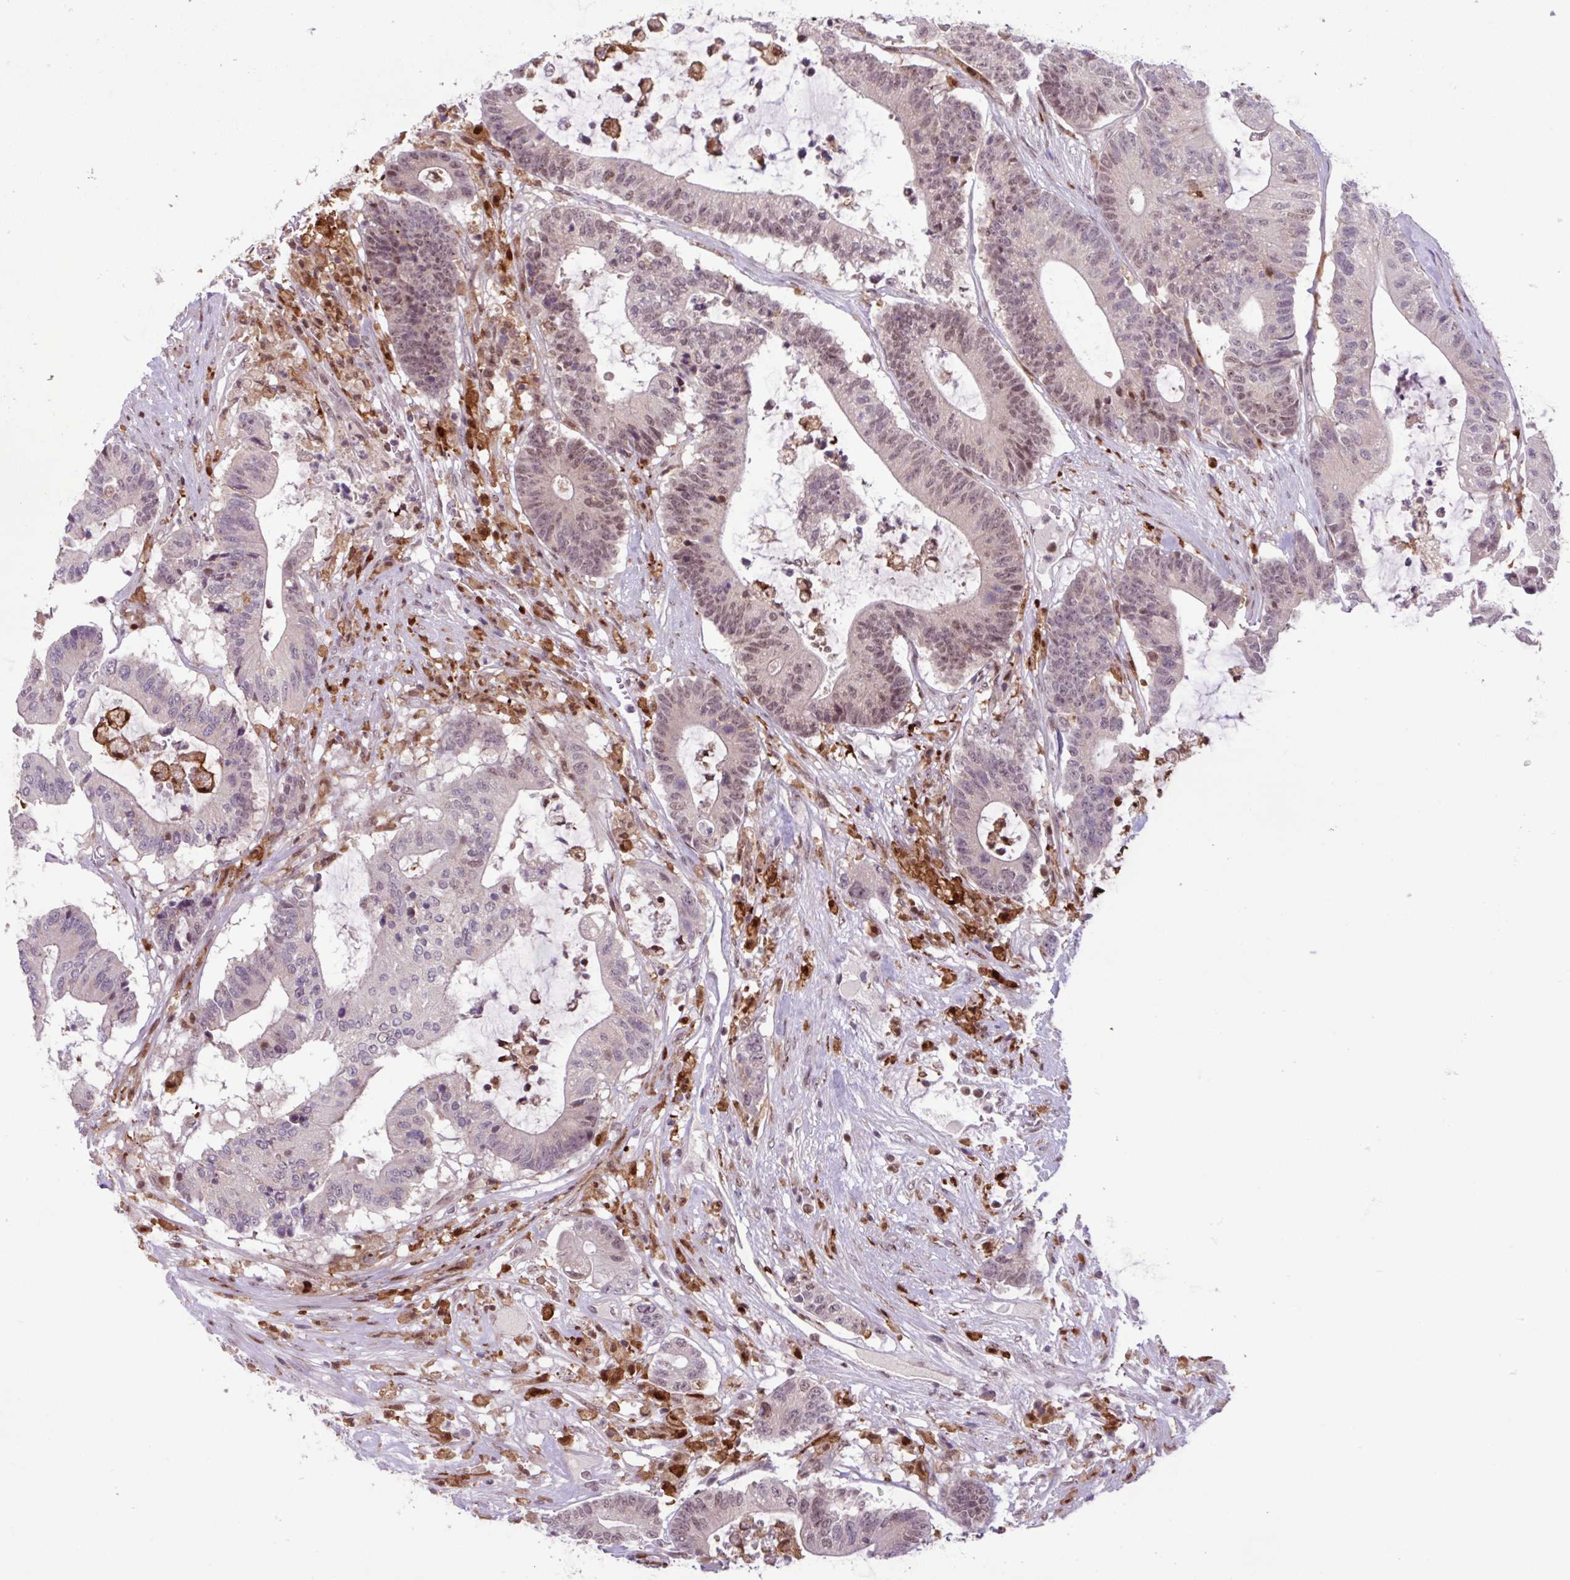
{"staining": {"intensity": "moderate", "quantity": "25%-75%", "location": "nuclear"}, "tissue": "colorectal cancer", "cell_type": "Tumor cells", "image_type": "cancer", "snomed": [{"axis": "morphology", "description": "Adenocarcinoma, NOS"}, {"axis": "topography", "description": "Colon"}], "caption": "Immunohistochemical staining of human colorectal cancer reveals medium levels of moderate nuclear protein expression in approximately 25%-75% of tumor cells.", "gene": "BRD3", "patient": {"sex": "female", "age": 84}}